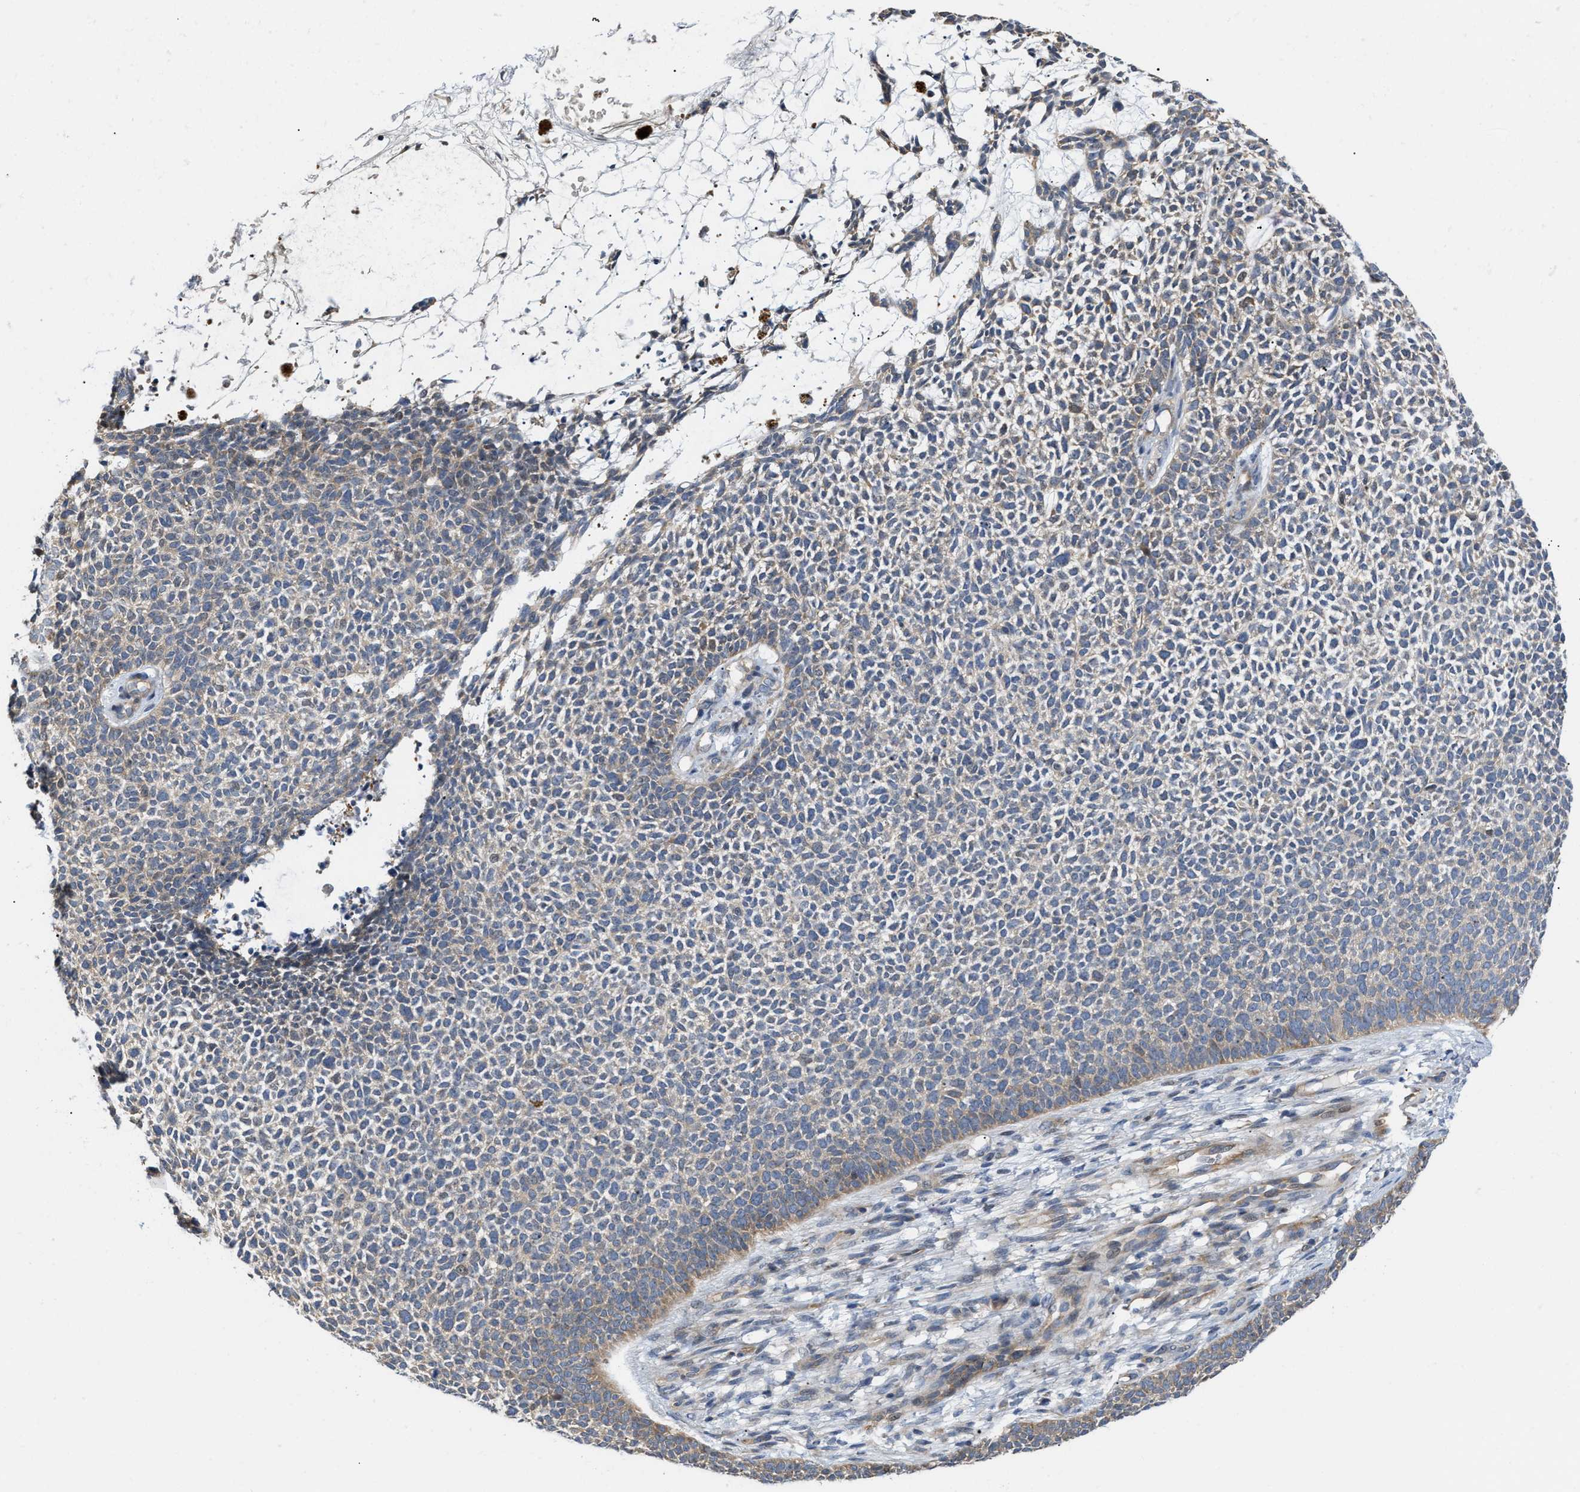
{"staining": {"intensity": "weak", "quantity": ">75%", "location": "cytoplasmic/membranous"}, "tissue": "skin cancer", "cell_type": "Tumor cells", "image_type": "cancer", "snomed": [{"axis": "morphology", "description": "Basal cell carcinoma"}, {"axis": "topography", "description": "Skin"}], "caption": "Immunohistochemistry staining of skin cancer (basal cell carcinoma), which exhibits low levels of weak cytoplasmic/membranous expression in about >75% of tumor cells indicating weak cytoplasmic/membranous protein staining. The staining was performed using DAB (brown) for protein detection and nuclei were counterstained in hematoxylin (blue).", "gene": "CSNK1A1", "patient": {"sex": "female", "age": 84}}